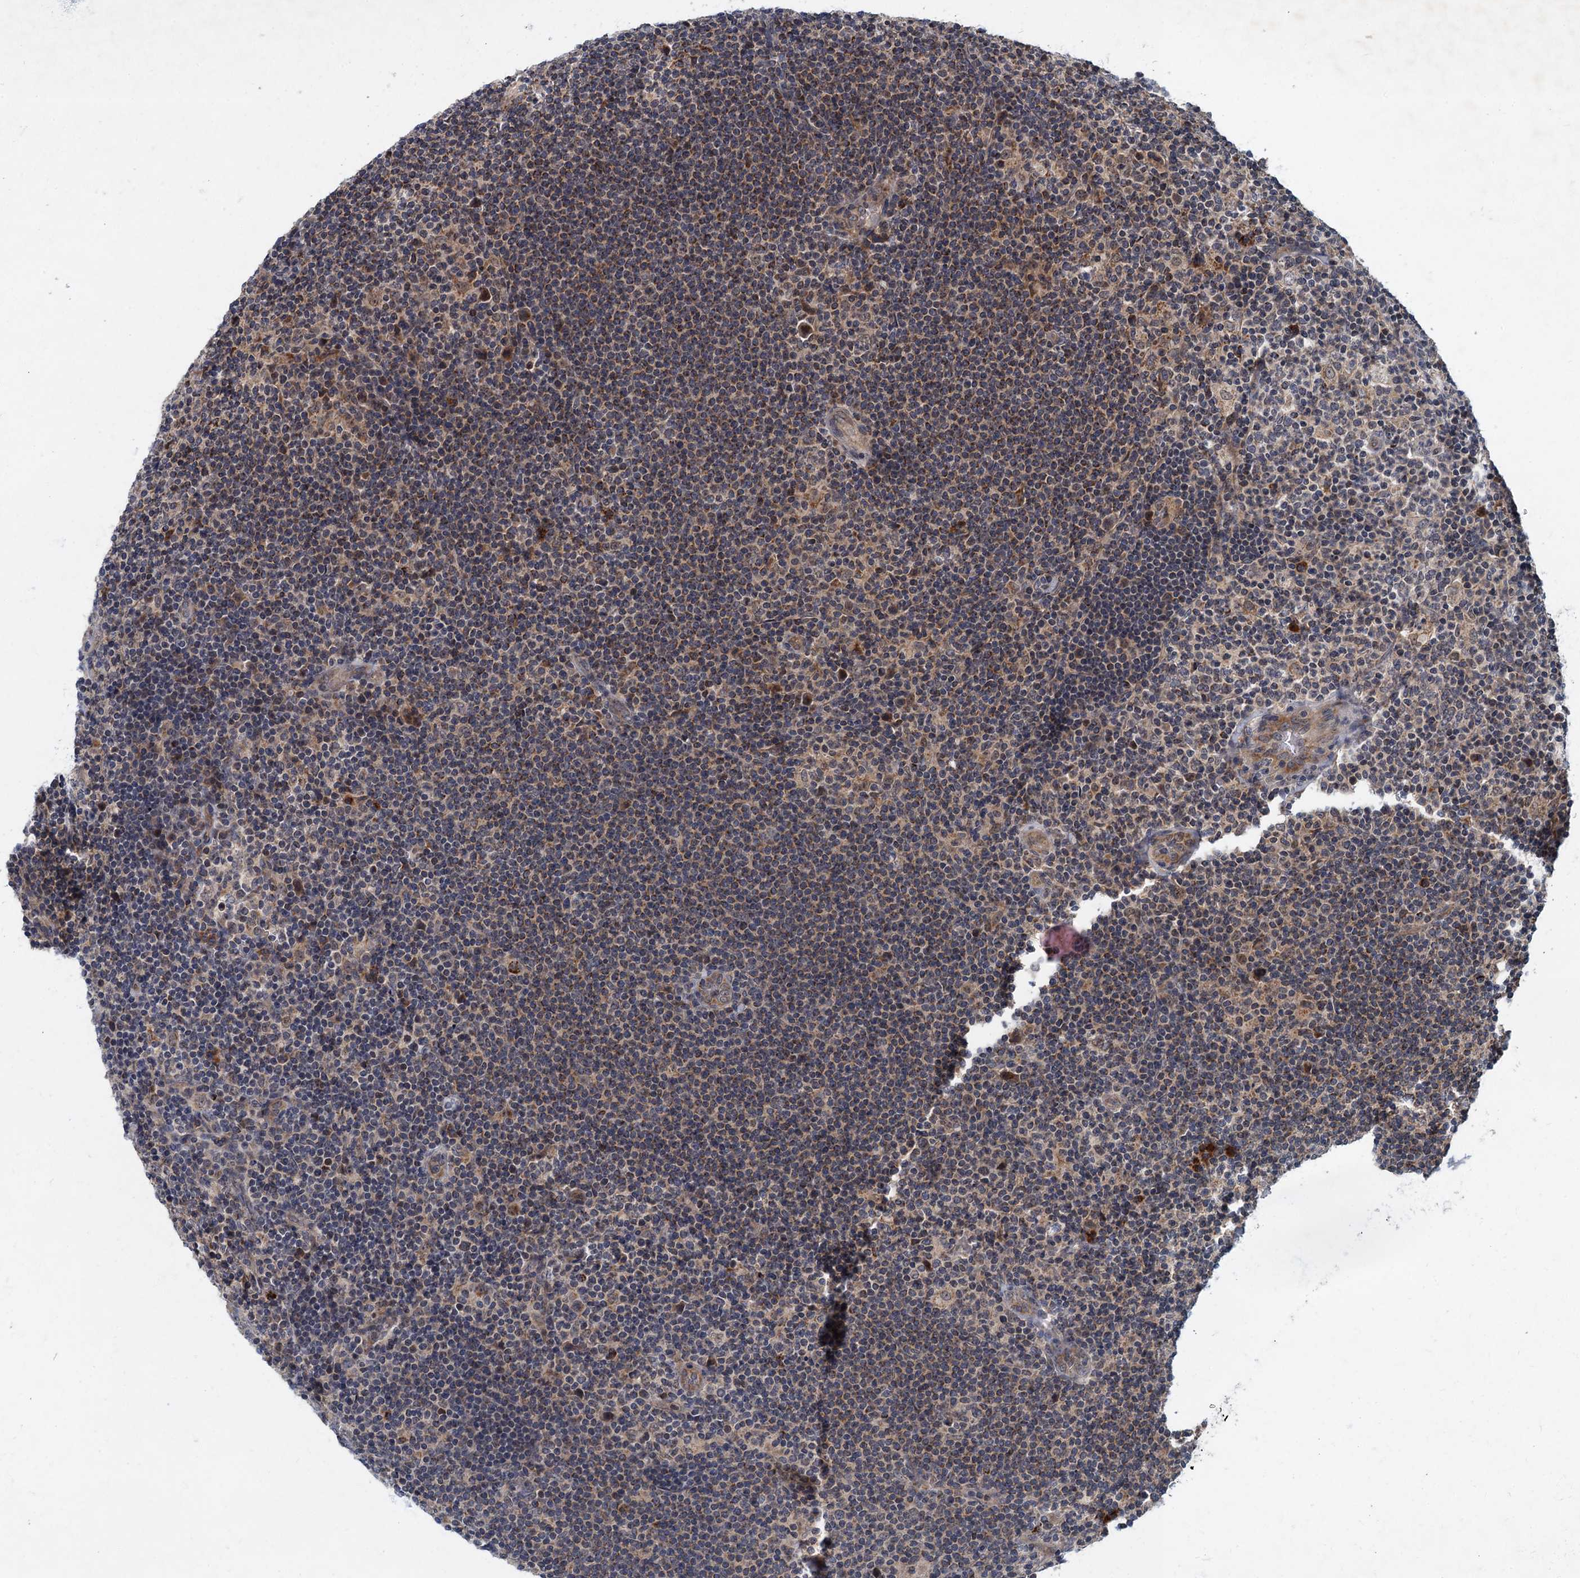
{"staining": {"intensity": "weak", "quantity": ">75%", "location": "cytoplasmic/membranous"}, "tissue": "lymphoma", "cell_type": "Tumor cells", "image_type": "cancer", "snomed": [{"axis": "morphology", "description": "Hodgkin's disease, NOS"}, {"axis": "topography", "description": "Lymph node"}], "caption": "Hodgkin's disease tissue reveals weak cytoplasmic/membranous positivity in about >75% of tumor cells, visualized by immunohistochemistry. (DAB IHC with brightfield microscopy, high magnification).", "gene": "SLC11A2", "patient": {"sex": "female", "age": 57}}